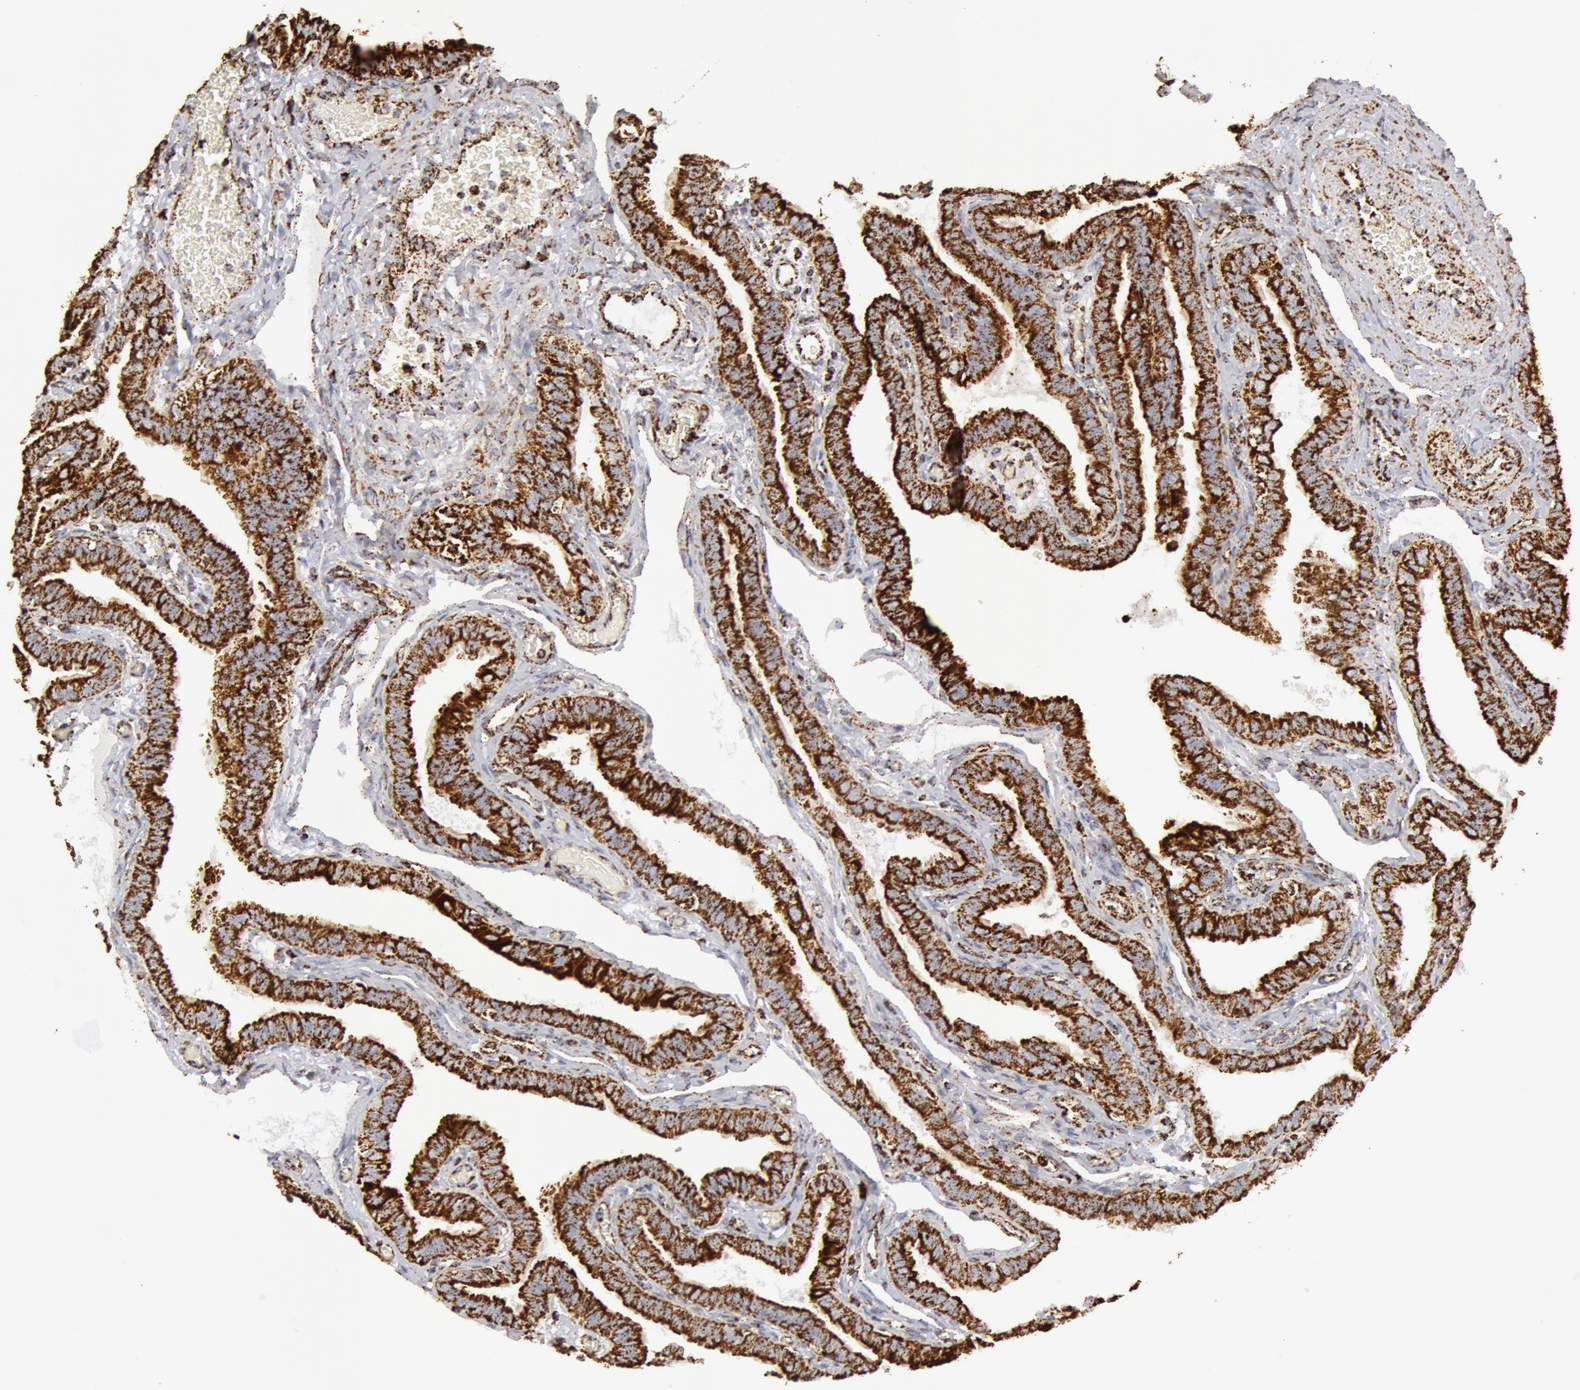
{"staining": {"intensity": "strong", "quantity": ">75%", "location": "cytoplasmic/membranous"}, "tissue": "fallopian tube", "cell_type": "Glandular cells", "image_type": "normal", "snomed": [{"axis": "morphology", "description": "Normal tissue, NOS"}, {"axis": "topography", "description": "Fallopian tube"}], "caption": "Immunohistochemical staining of benign fallopian tube reveals strong cytoplasmic/membranous protein expression in approximately >75% of glandular cells.", "gene": "ATP5F1B", "patient": {"sex": "female", "age": 38}}